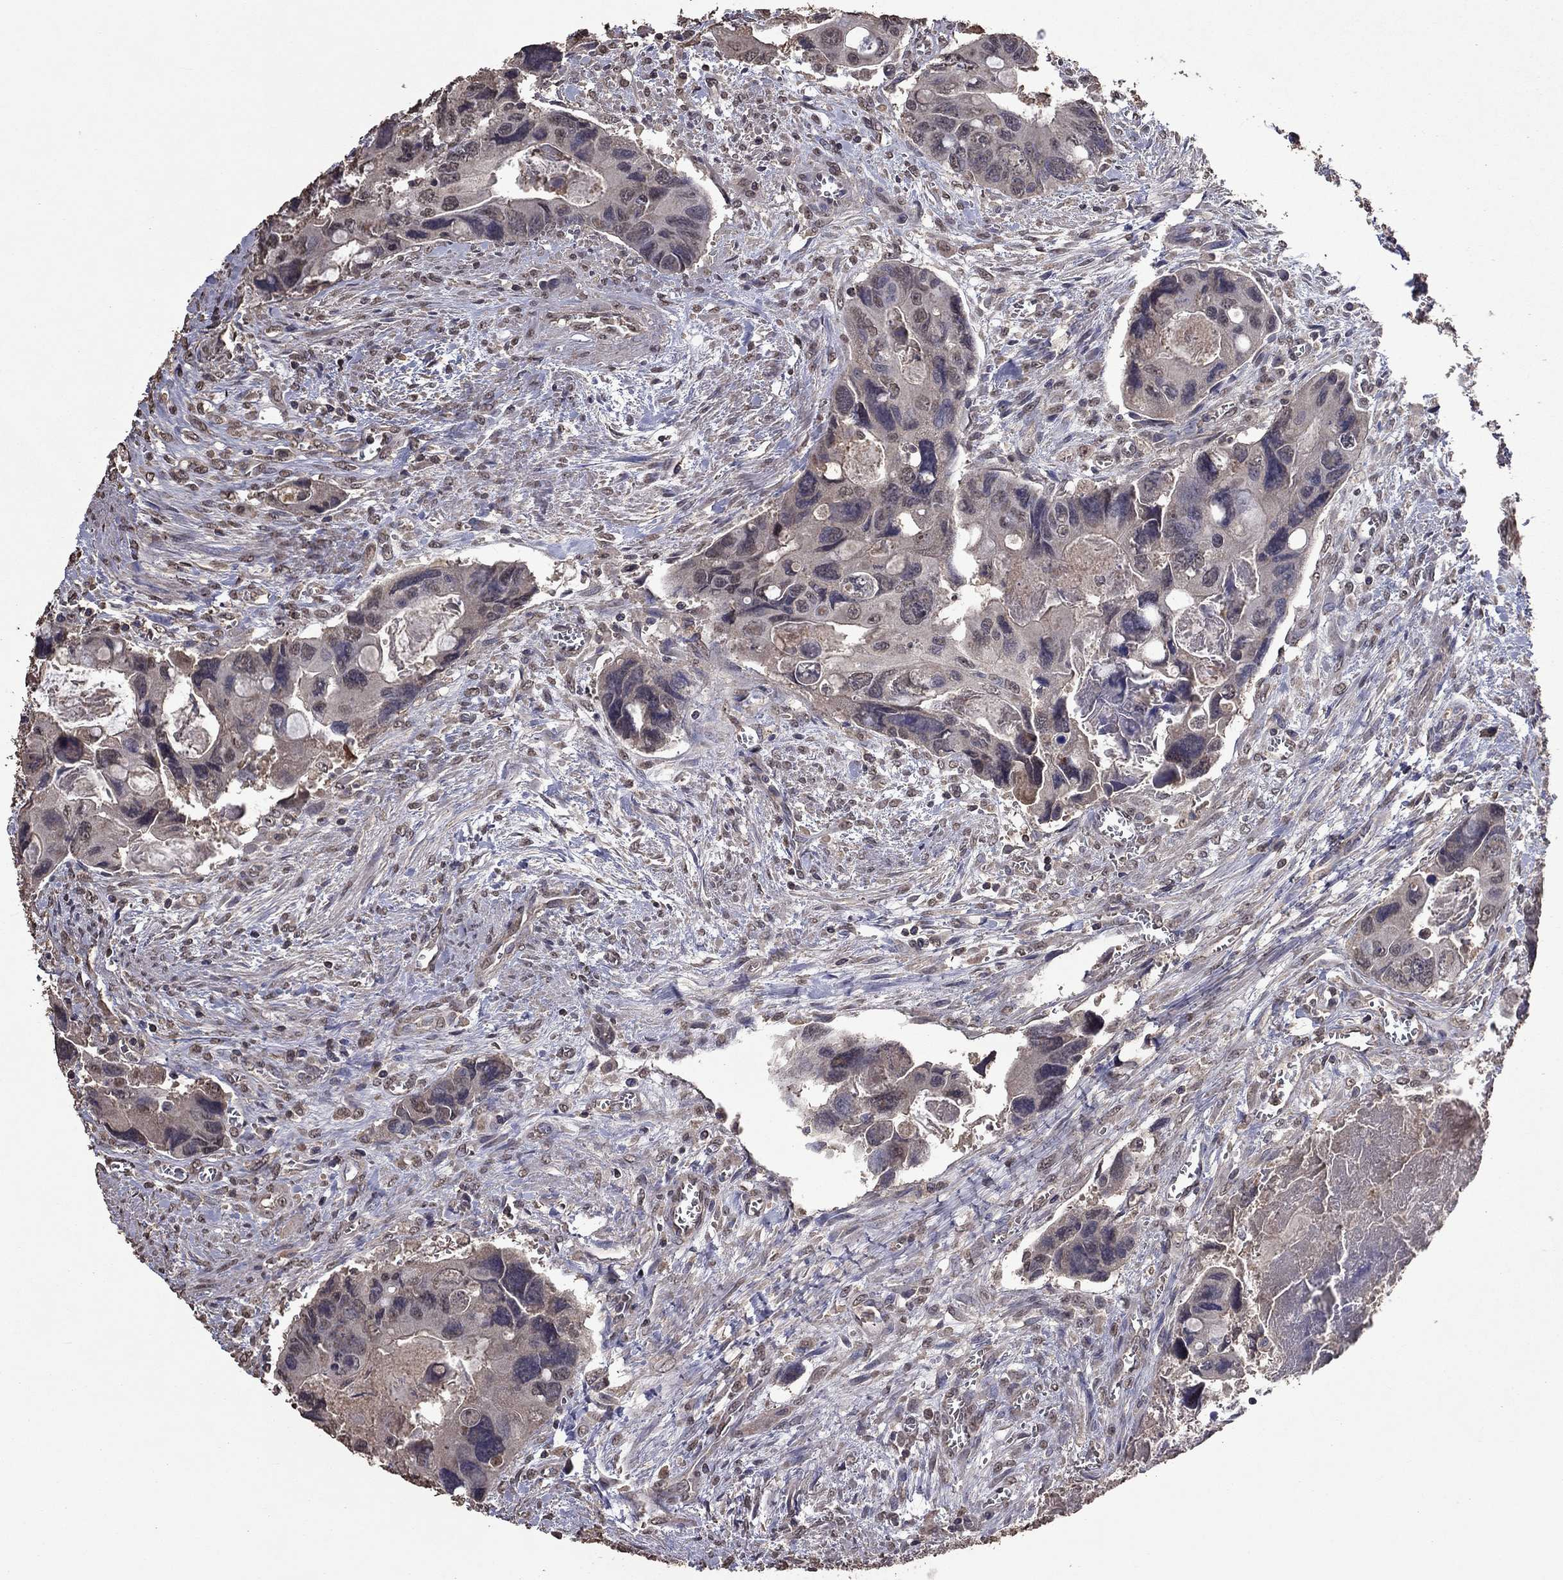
{"staining": {"intensity": "negative", "quantity": "none", "location": "none"}, "tissue": "colorectal cancer", "cell_type": "Tumor cells", "image_type": "cancer", "snomed": [{"axis": "morphology", "description": "Adenocarcinoma, NOS"}, {"axis": "topography", "description": "Rectum"}], "caption": "A histopathology image of human colorectal cancer is negative for staining in tumor cells.", "gene": "SERPINA5", "patient": {"sex": "male", "age": 62}}